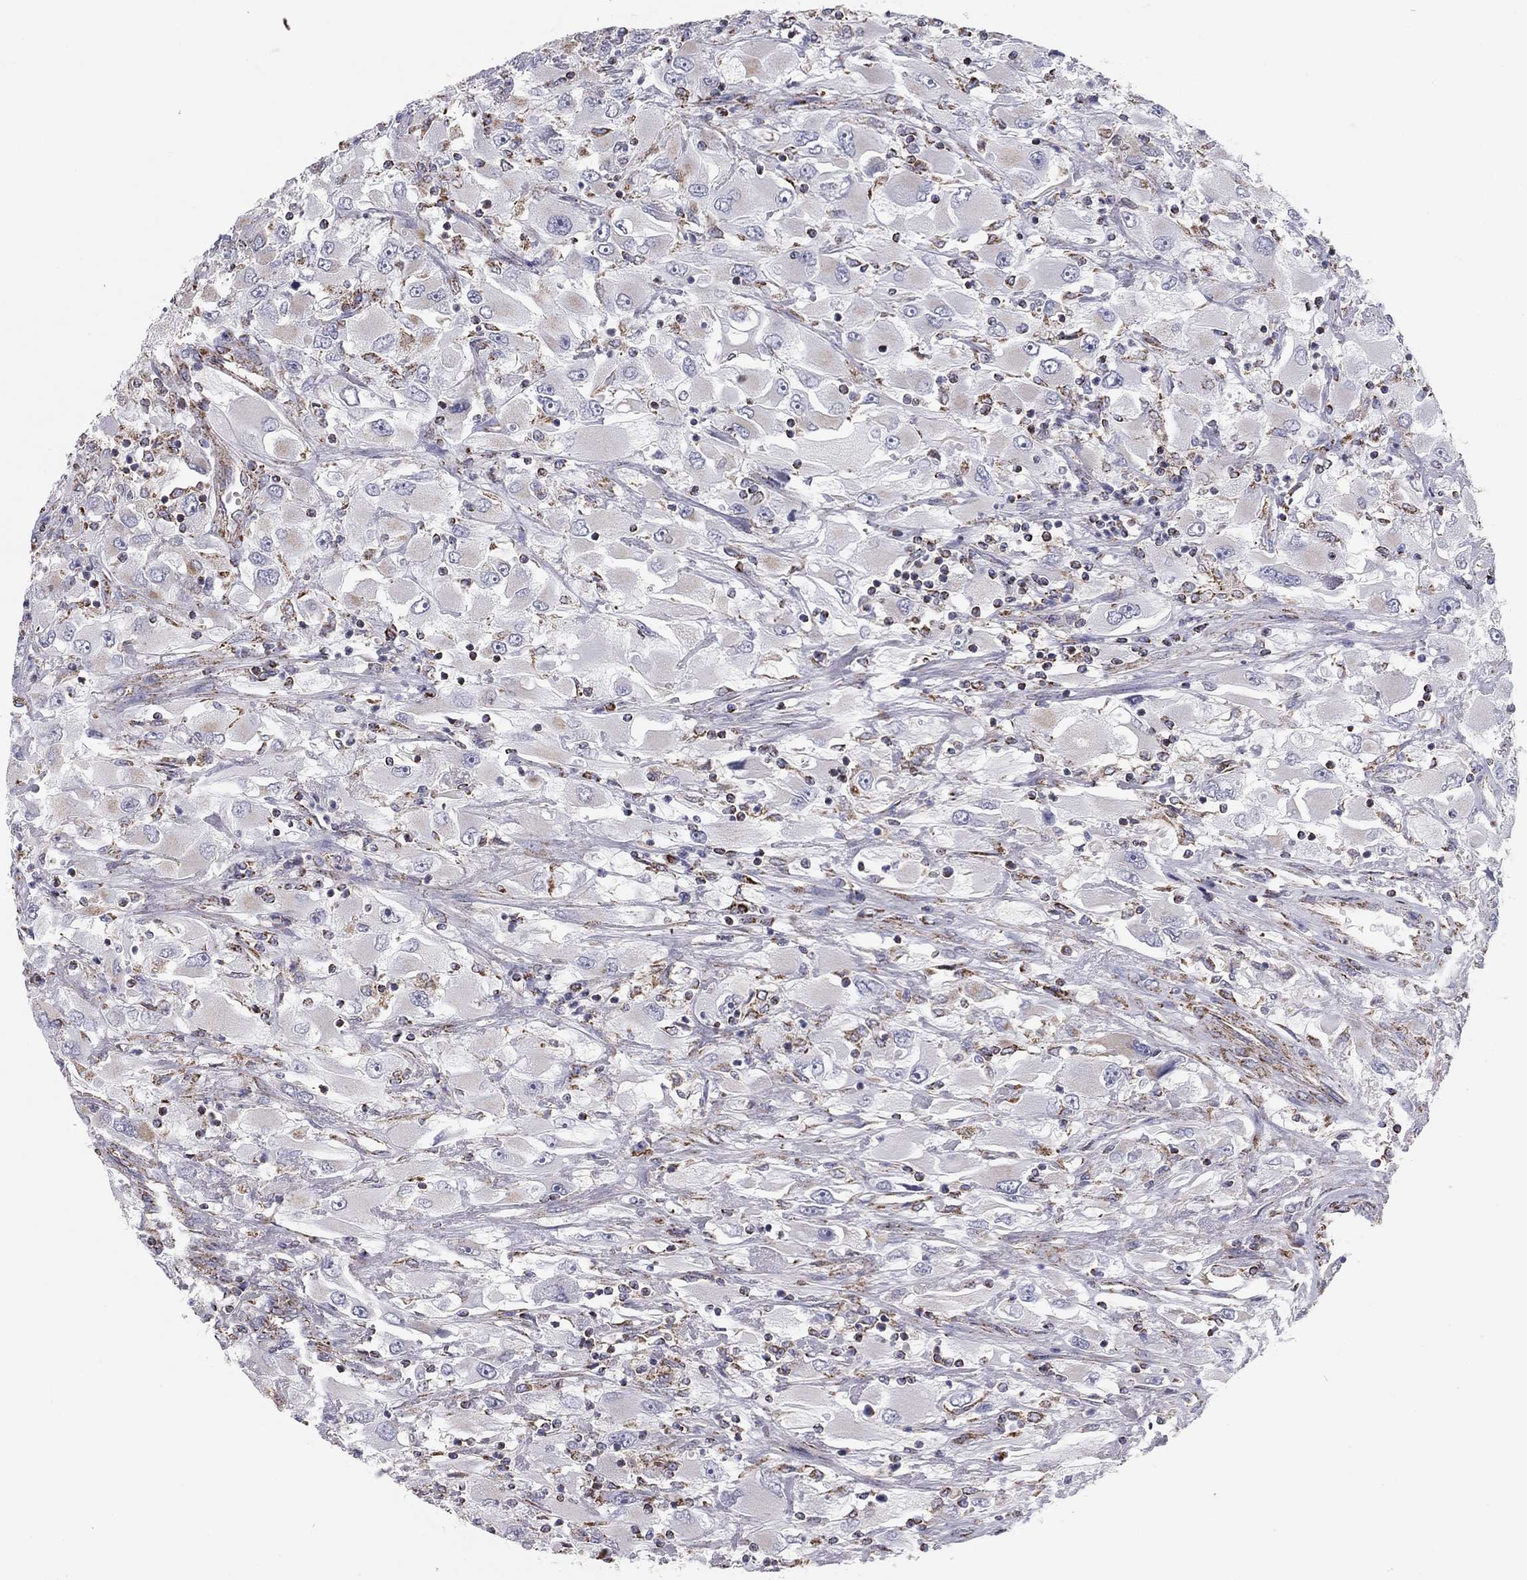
{"staining": {"intensity": "negative", "quantity": "none", "location": "none"}, "tissue": "renal cancer", "cell_type": "Tumor cells", "image_type": "cancer", "snomed": [{"axis": "morphology", "description": "Adenocarcinoma, NOS"}, {"axis": "topography", "description": "Kidney"}], "caption": "An immunohistochemistry photomicrograph of renal cancer (adenocarcinoma) is shown. There is no staining in tumor cells of renal cancer (adenocarcinoma).", "gene": "NDUFV1", "patient": {"sex": "female", "age": 52}}